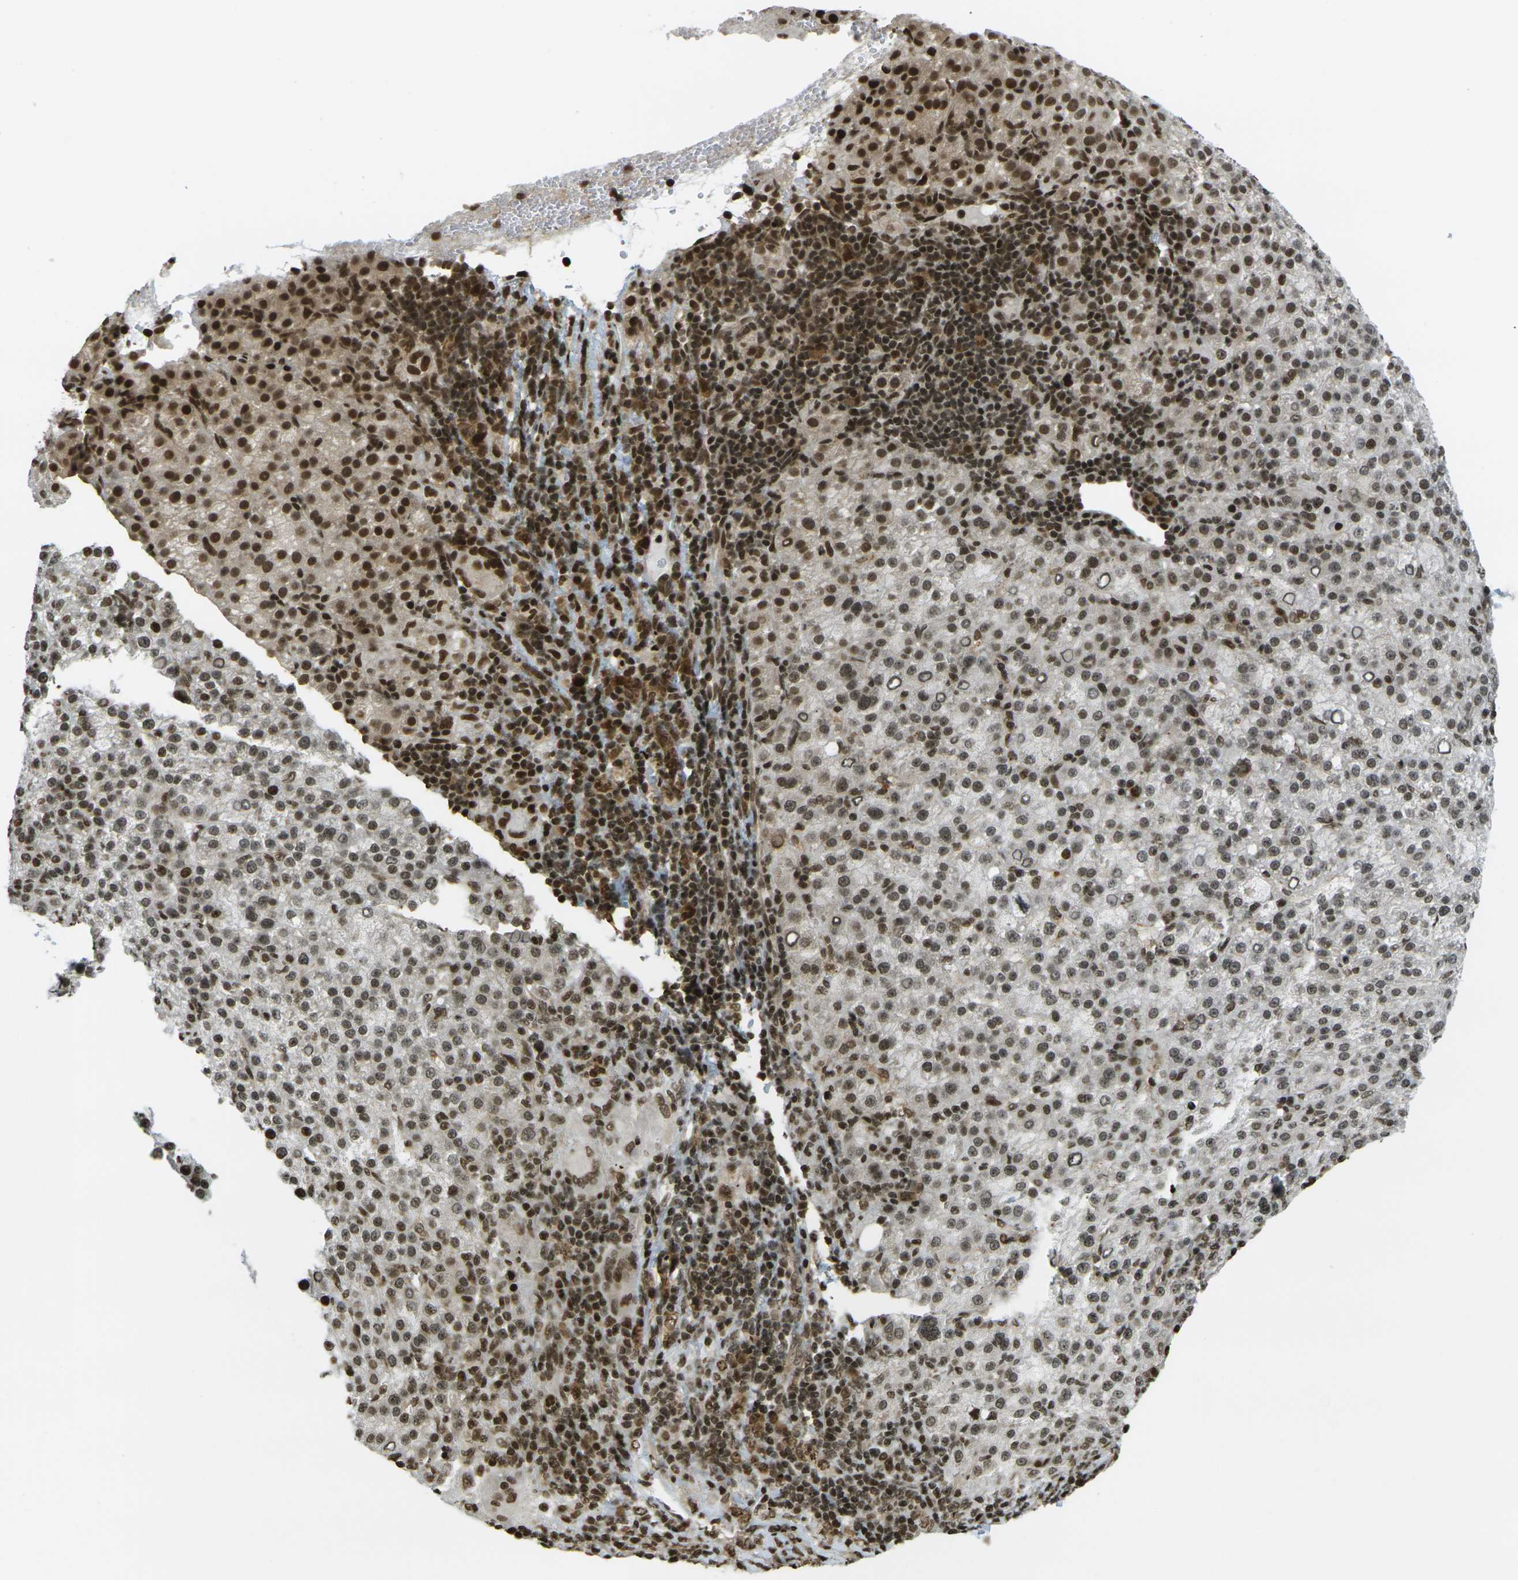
{"staining": {"intensity": "strong", "quantity": "25%-75%", "location": "nuclear"}, "tissue": "liver cancer", "cell_type": "Tumor cells", "image_type": "cancer", "snomed": [{"axis": "morphology", "description": "Carcinoma, Hepatocellular, NOS"}, {"axis": "topography", "description": "Liver"}], "caption": "This is an image of immunohistochemistry staining of liver hepatocellular carcinoma, which shows strong expression in the nuclear of tumor cells.", "gene": "RUVBL2", "patient": {"sex": "female", "age": 58}}